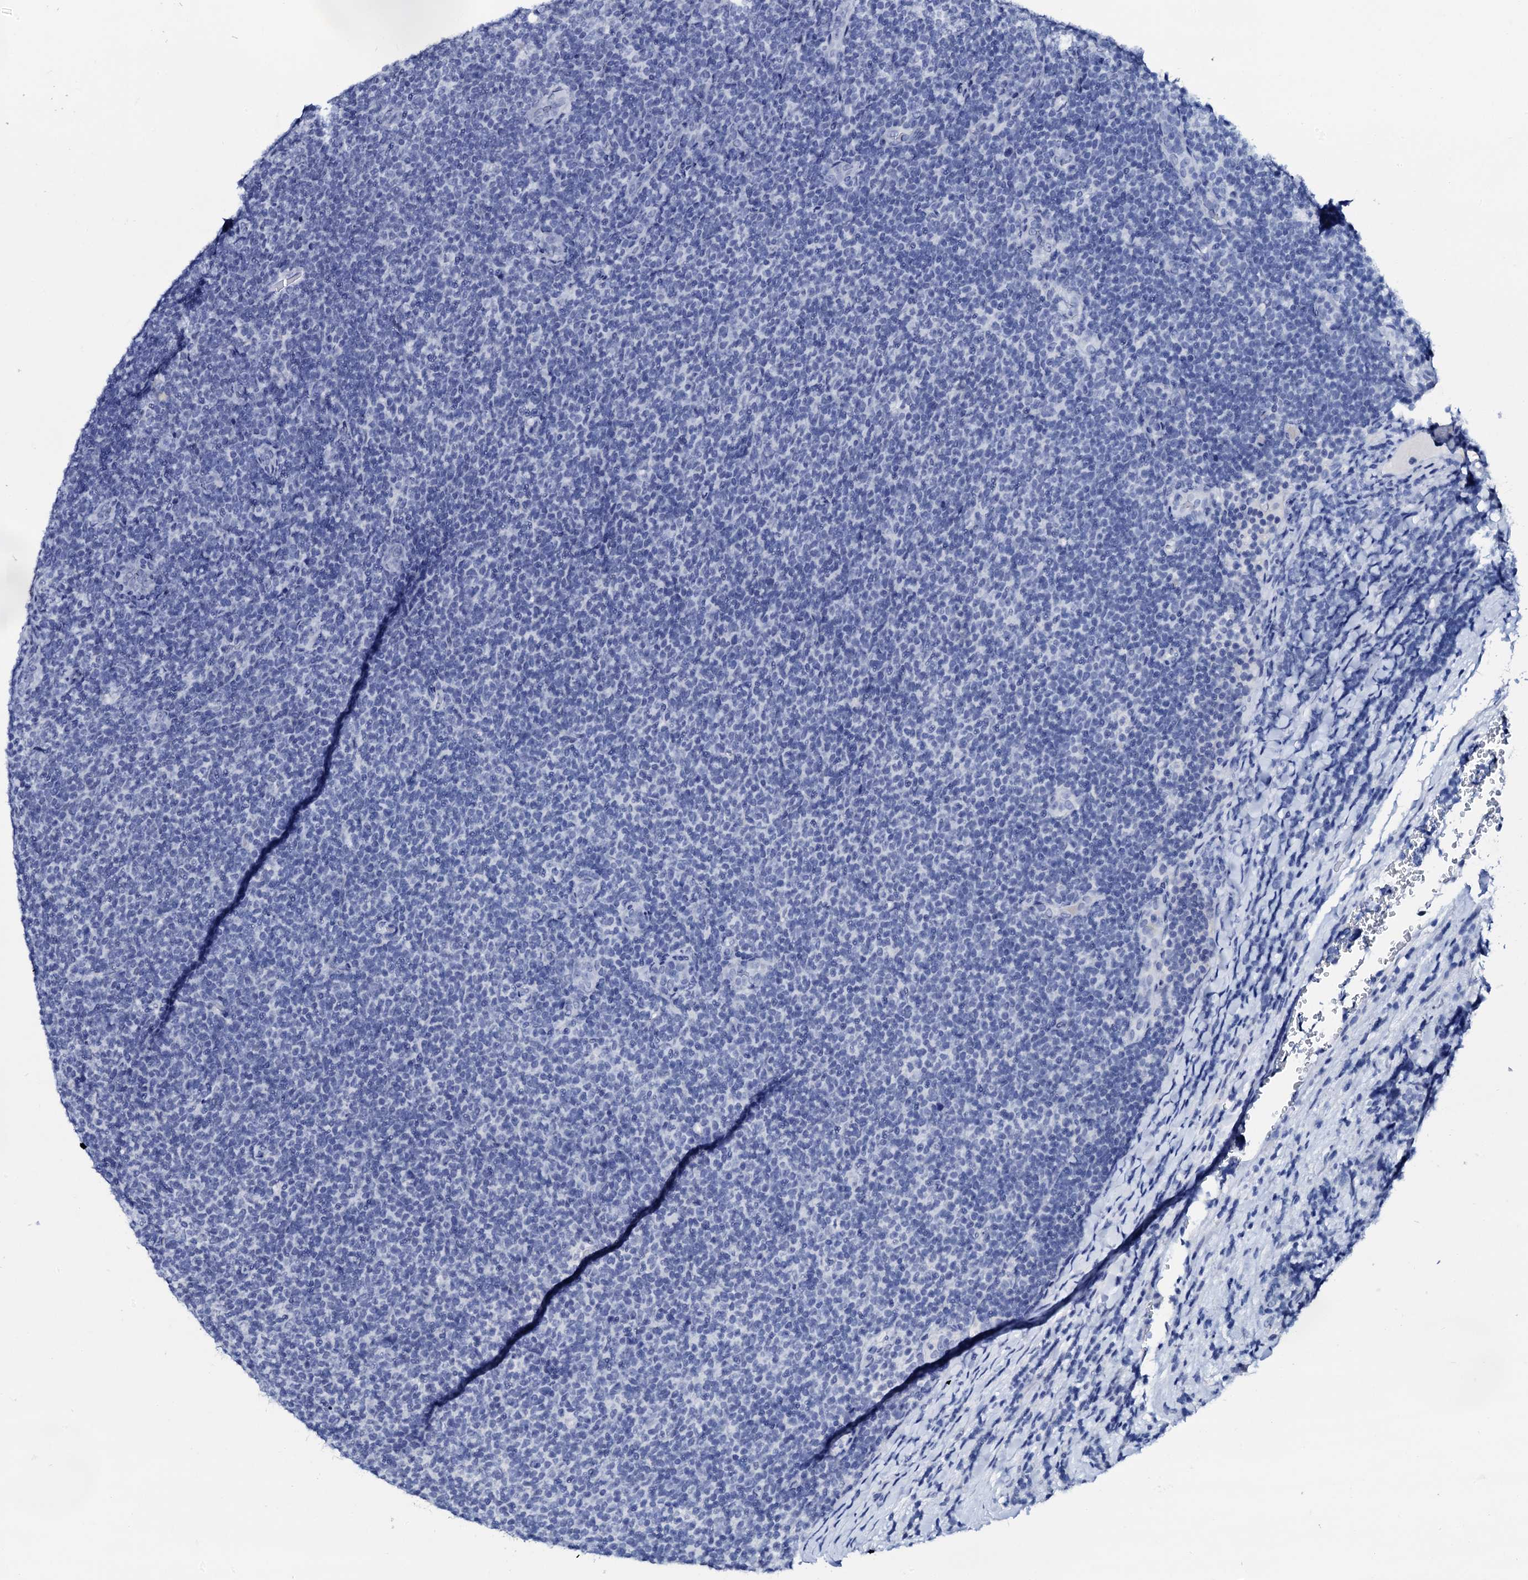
{"staining": {"intensity": "negative", "quantity": "none", "location": "none"}, "tissue": "lymphoma", "cell_type": "Tumor cells", "image_type": "cancer", "snomed": [{"axis": "morphology", "description": "Malignant lymphoma, non-Hodgkin's type, Low grade"}, {"axis": "topography", "description": "Lymph node"}], "caption": "A micrograph of human malignant lymphoma, non-Hodgkin's type (low-grade) is negative for staining in tumor cells.", "gene": "SPATA19", "patient": {"sex": "male", "age": 66}}